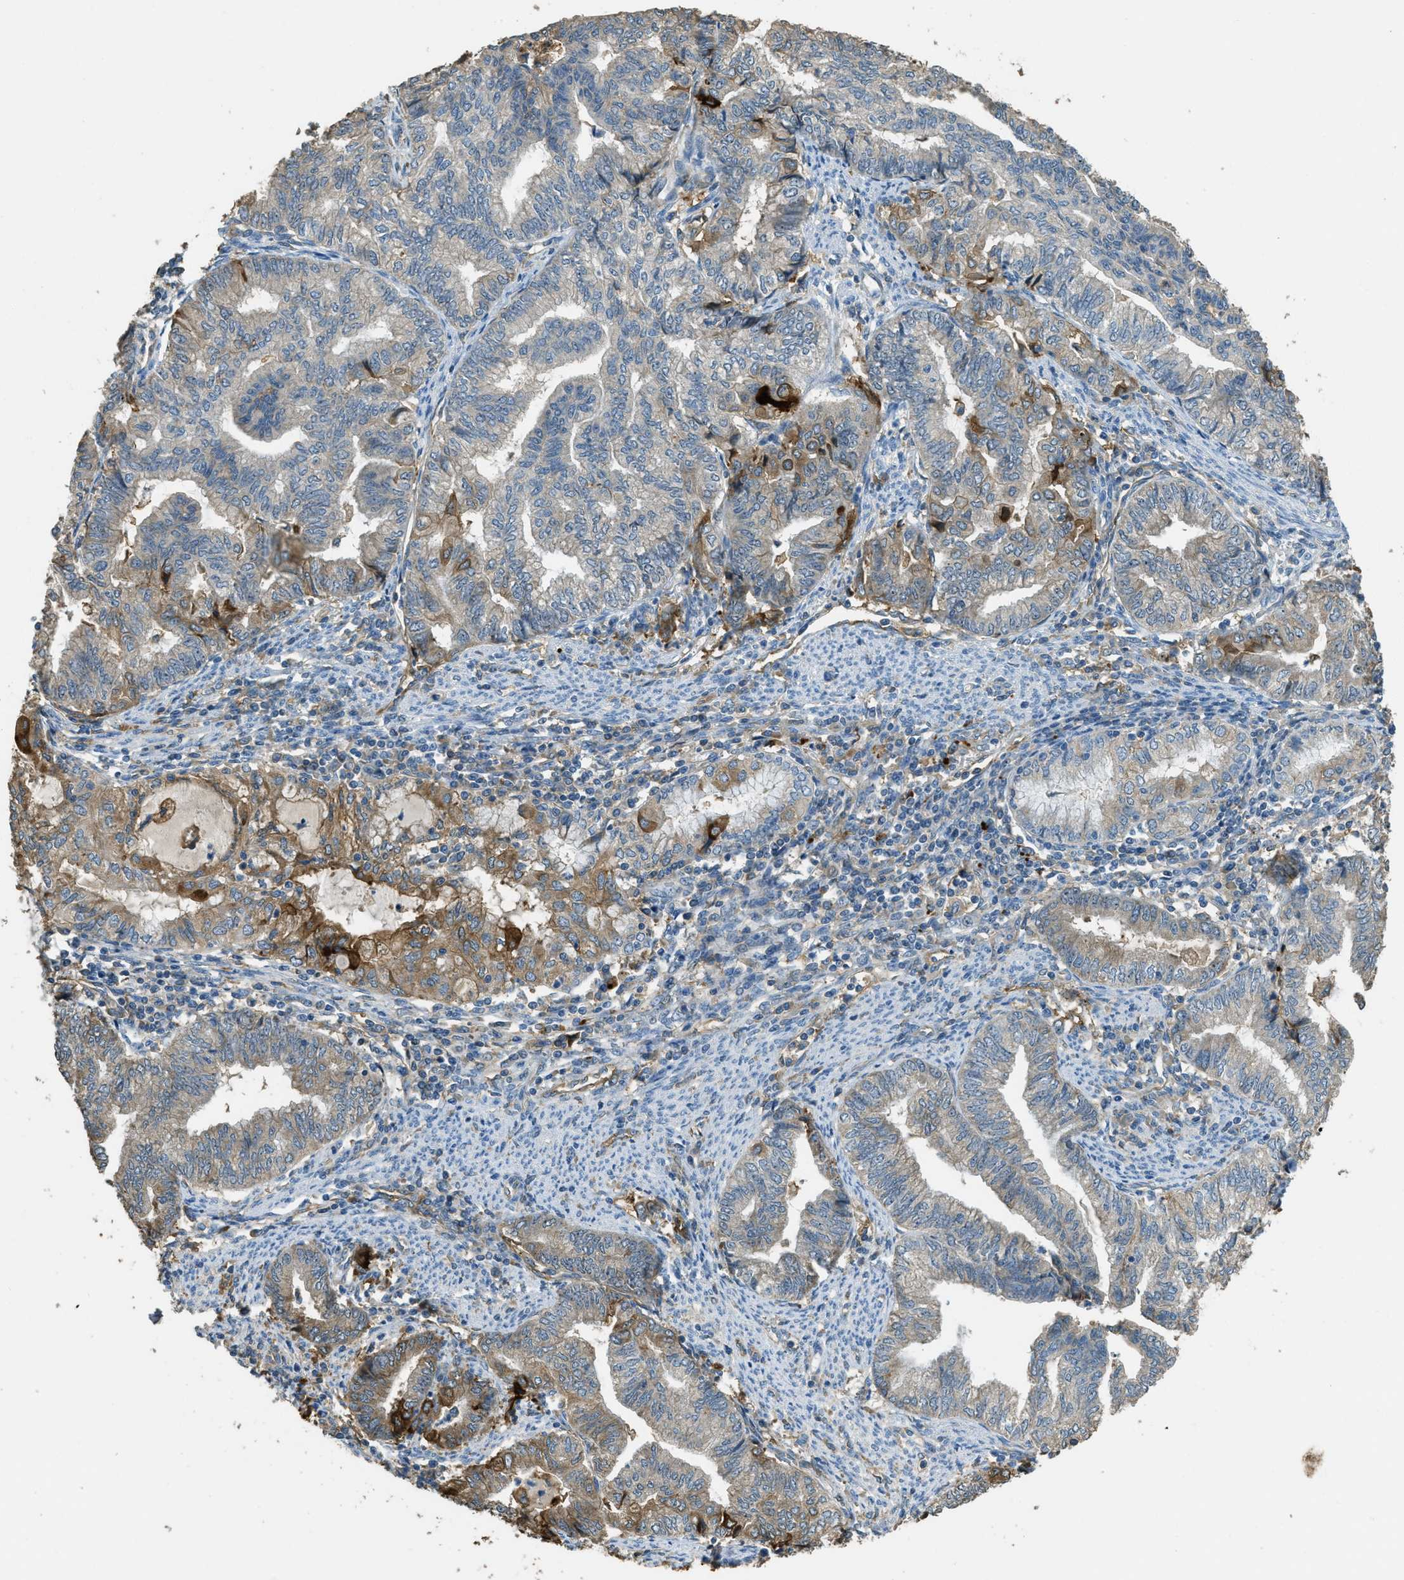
{"staining": {"intensity": "moderate", "quantity": "25%-75%", "location": "cytoplasmic/membranous"}, "tissue": "endometrial cancer", "cell_type": "Tumor cells", "image_type": "cancer", "snomed": [{"axis": "morphology", "description": "Adenocarcinoma, NOS"}, {"axis": "topography", "description": "Endometrium"}], "caption": "This photomicrograph displays immunohistochemistry (IHC) staining of adenocarcinoma (endometrial), with medium moderate cytoplasmic/membranous positivity in about 25%-75% of tumor cells.", "gene": "OSMR", "patient": {"sex": "female", "age": 79}}